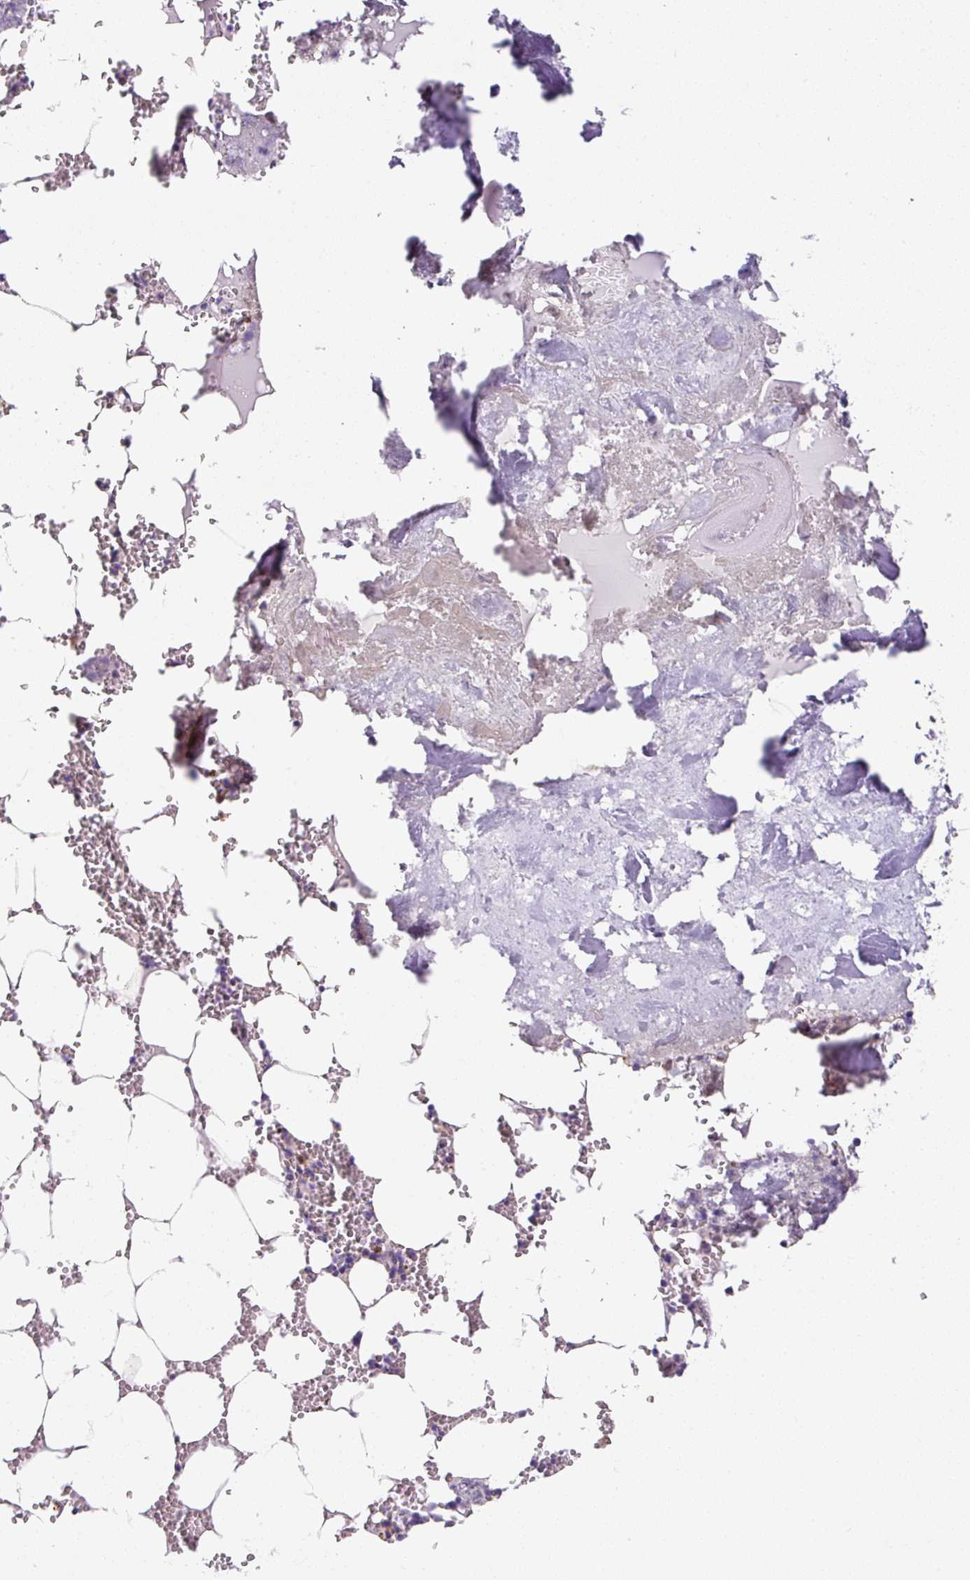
{"staining": {"intensity": "strong", "quantity": "25%-75%", "location": "cytoplasmic/membranous"}, "tissue": "bone marrow", "cell_type": "Hematopoietic cells", "image_type": "normal", "snomed": [{"axis": "morphology", "description": "Normal tissue, NOS"}, {"axis": "topography", "description": "Bone marrow"}], "caption": "Benign bone marrow exhibits strong cytoplasmic/membranous staining in about 25%-75% of hematopoietic cells, visualized by immunohistochemistry.", "gene": "DDOST", "patient": {"sex": "male", "age": 54}}